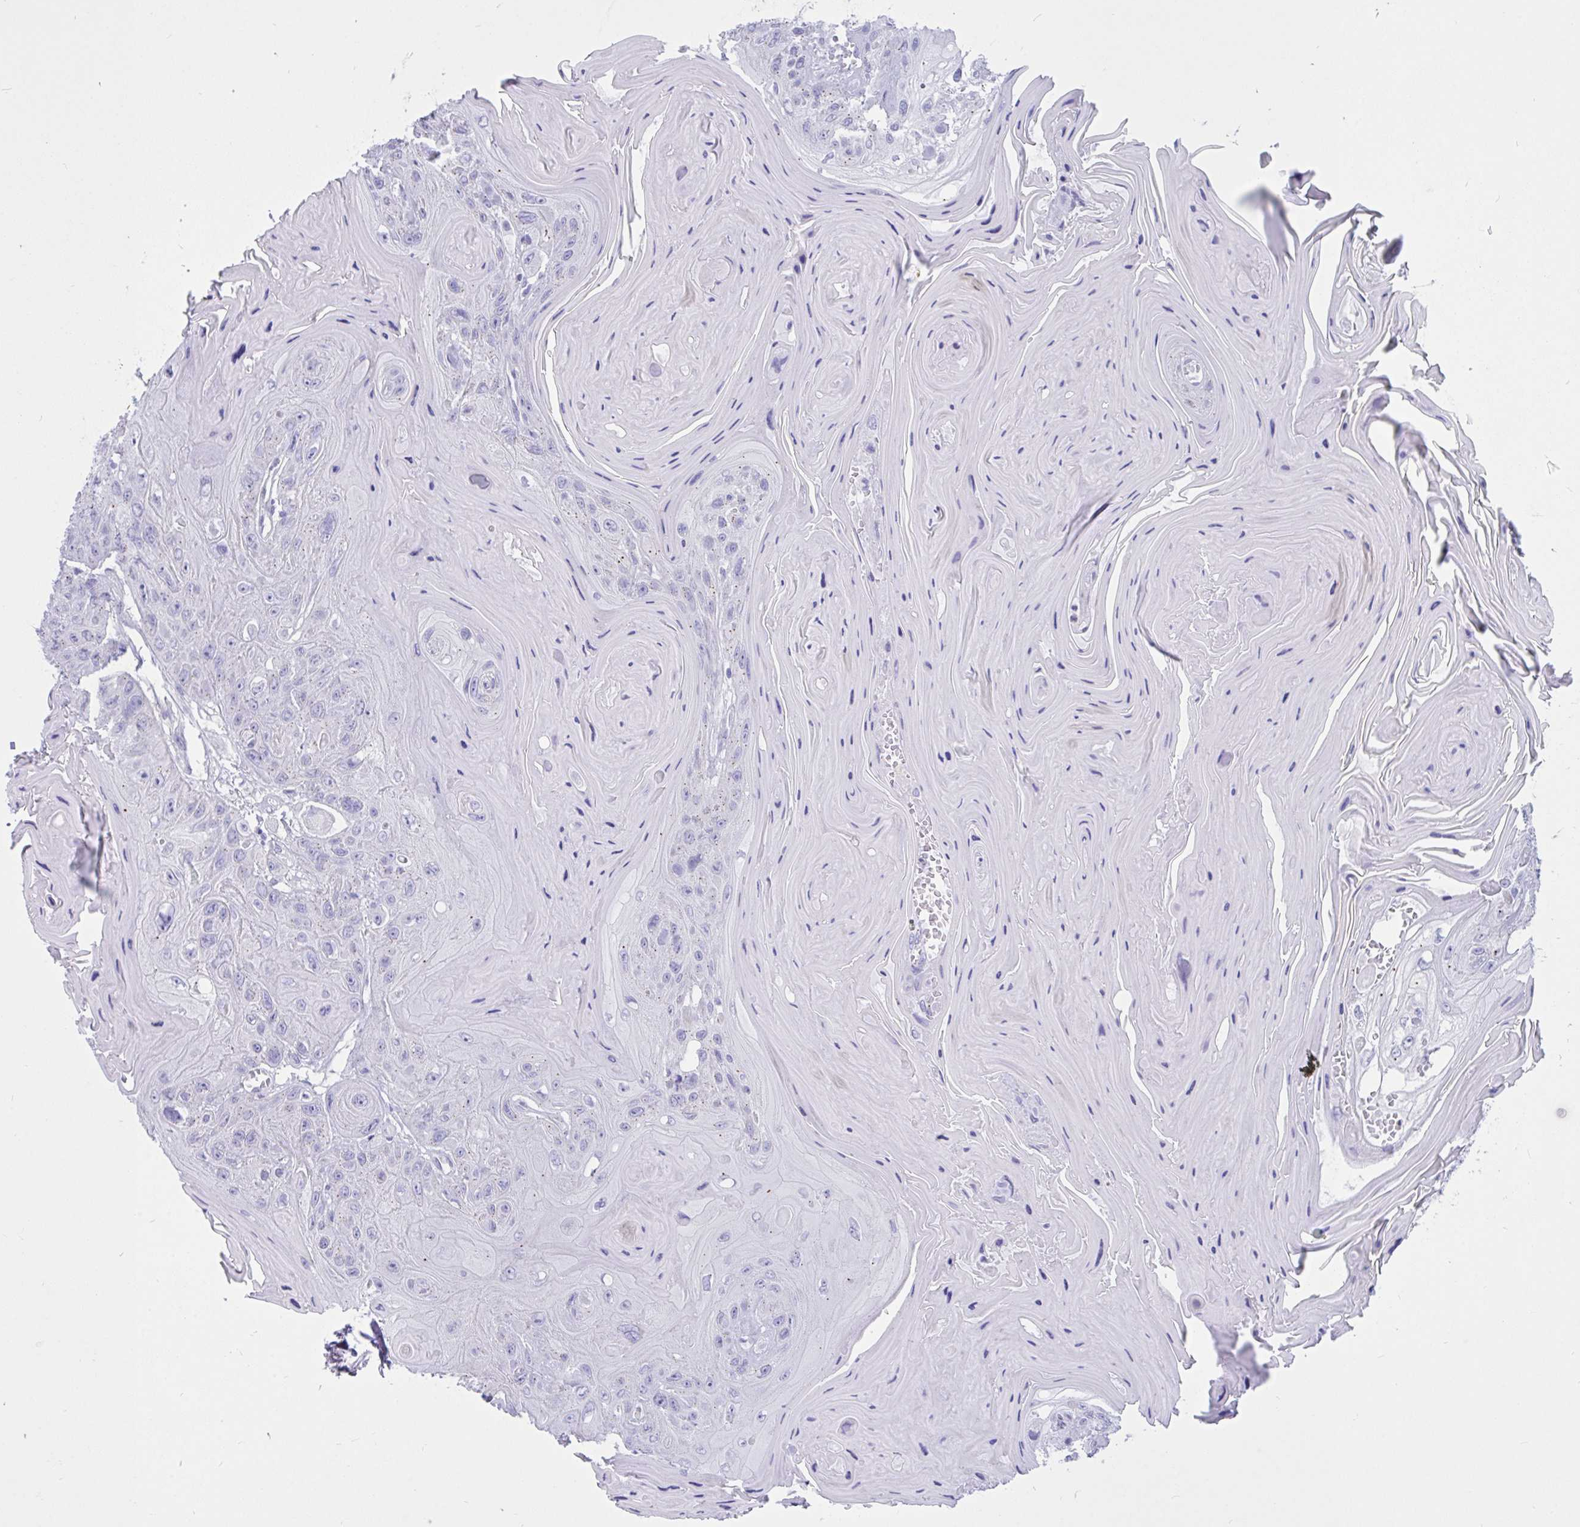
{"staining": {"intensity": "weak", "quantity": "<25%", "location": "cytoplasmic/membranous"}, "tissue": "head and neck cancer", "cell_type": "Tumor cells", "image_type": "cancer", "snomed": [{"axis": "morphology", "description": "Squamous cell carcinoma, NOS"}, {"axis": "topography", "description": "Head-Neck"}], "caption": "High power microscopy photomicrograph of an immunohistochemistry image of squamous cell carcinoma (head and neck), revealing no significant staining in tumor cells.", "gene": "RNASE3", "patient": {"sex": "female", "age": 59}}